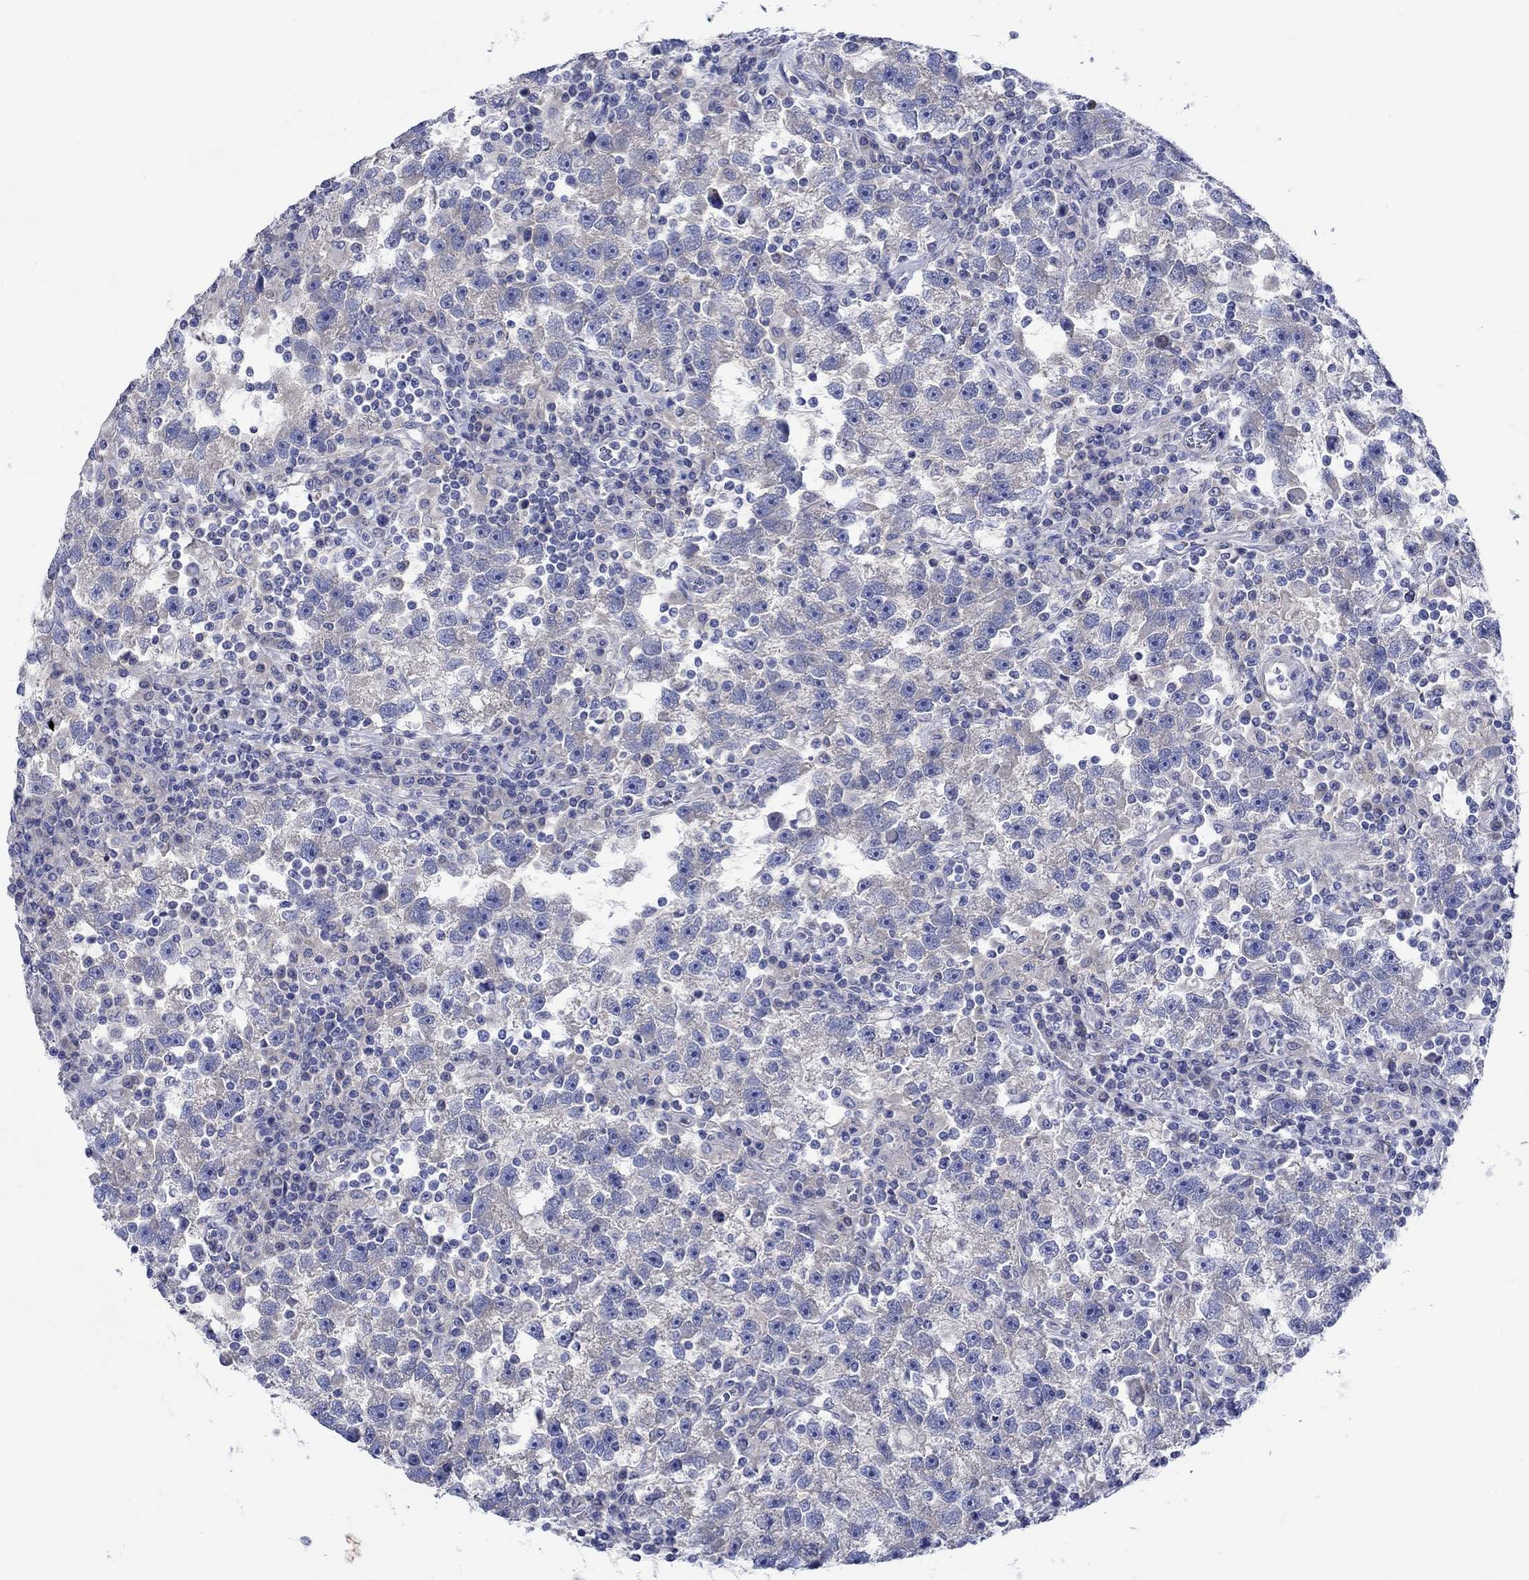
{"staining": {"intensity": "negative", "quantity": "none", "location": "none"}, "tissue": "testis cancer", "cell_type": "Tumor cells", "image_type": "cancer", "snomed": [{"axis": "morphology", "description": "Seminoma, NOS"}, {"axis": "topography", "description": "Testis"}], "caption": "DAB immunohistochemical staining of human seminoma (testis) shows no significant staining in tumor cells.", "gene": "TRIM16", "patient": {"sex": "male", "age": 47}}